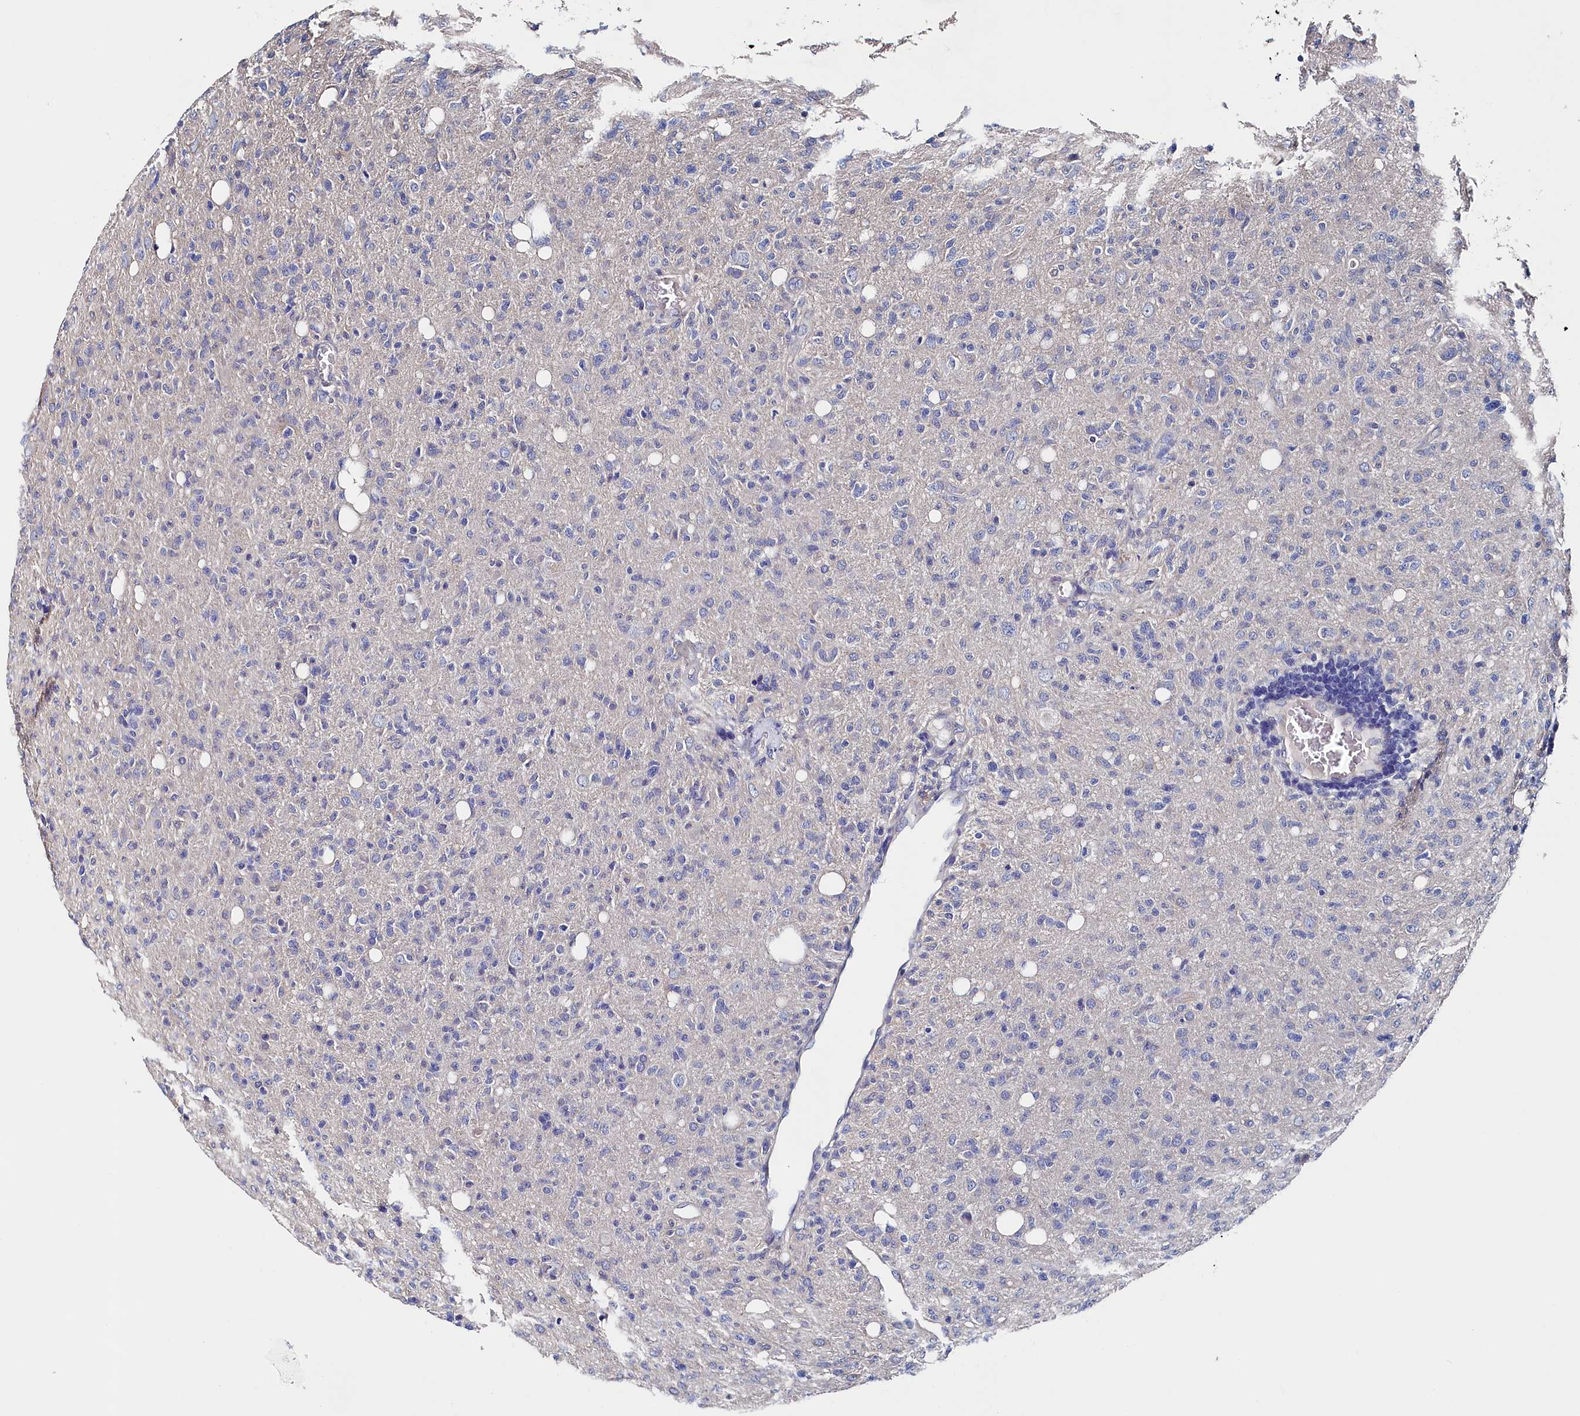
{"staining": {"intensity": "negative", "quantity": "none", "location": "none"}, "tissue": "glioma", "cell_type": "Tumor cells", "image_type": "cancer", "snomed": [{"axis": "morphology", "description": "Glioma, malignant, High grade"}, {"axis": "topography", "description": "Brain"}], "caption": "Immunohistochemistry (IHC) of human glioma exhibits no positivity in tumor cells.", "gene": "BHMT", "patient": {"sex": "female", "age": 57}}